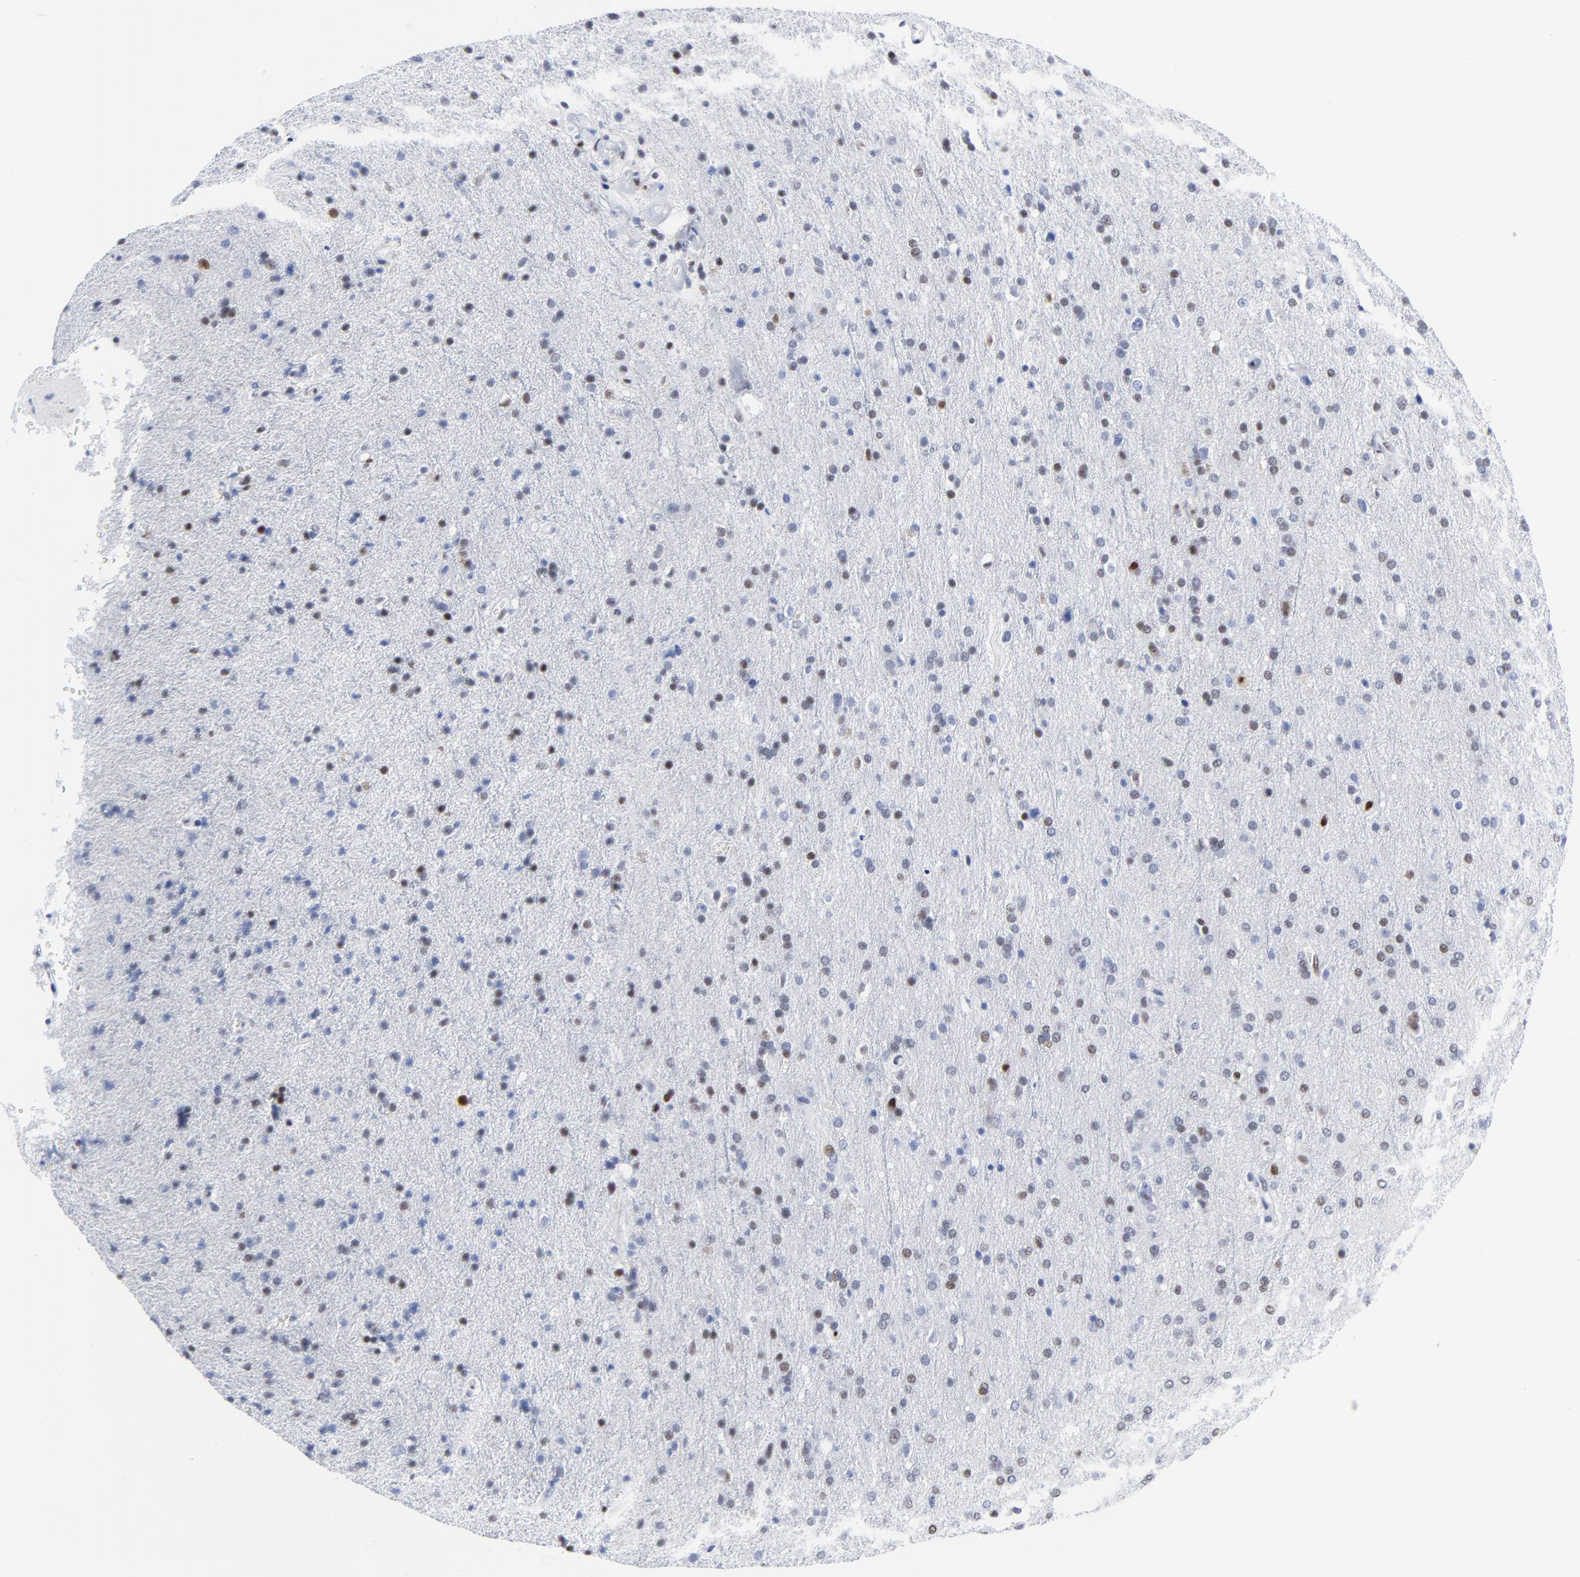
{"staining": {"intensity": "weak", "quantity": "<25%", "location": "nuclear"}, "tissue": "glioma", "cell_type": "Tumor cells", "image_type": "cancer", "snomed": [{"axis": "morphology", "description": "Glioma, malignant, High grade"}, {"axis": "topography", "description": "Brain"}], "caption": "The image displays no significant expression in tumor cells of malignant high-grade glioma. (Brightfield microscopy of DAB (3,3'-diaminobenzidine) IHC at high magnification).", "gene": "JUN", "patient": {"sex": "male", "age": 33}}